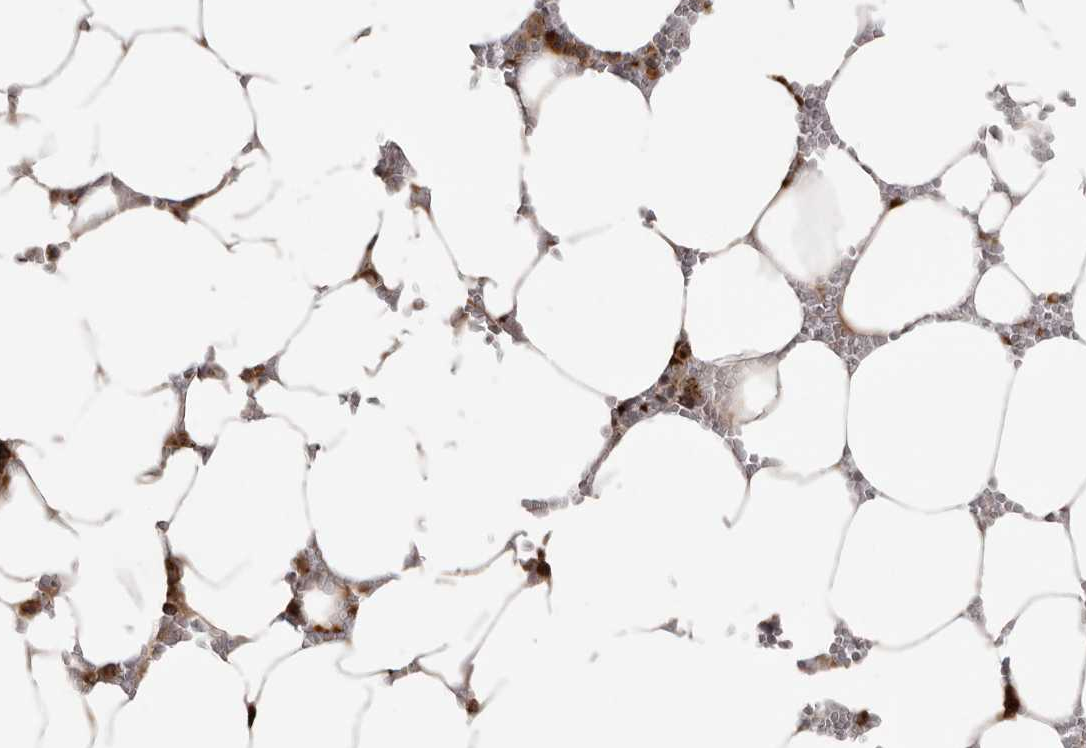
{"staining": {"intensity": "strong", "quantity": "25%-75%", "location": "cytoplasmic/membranous"}, "tissue": "bone marrow", "cell_type": "Hematopoietic cells", "image_type": "normal", "snomed": [{"axis": "morphology", "description": "Normal tissue, NOS"}, {"axis": "topography", "description": "Bone marrow"}], "caption": "Bone marrow stained with DAB immunohistochemistry displays high levels of strong cytoplasmic/membranous positivity in about 25%-75% of hematopoietic cells. Nuclei are stained in blue.", "gene": "GRN", "patient": {"sex": "male", "age": 70}}